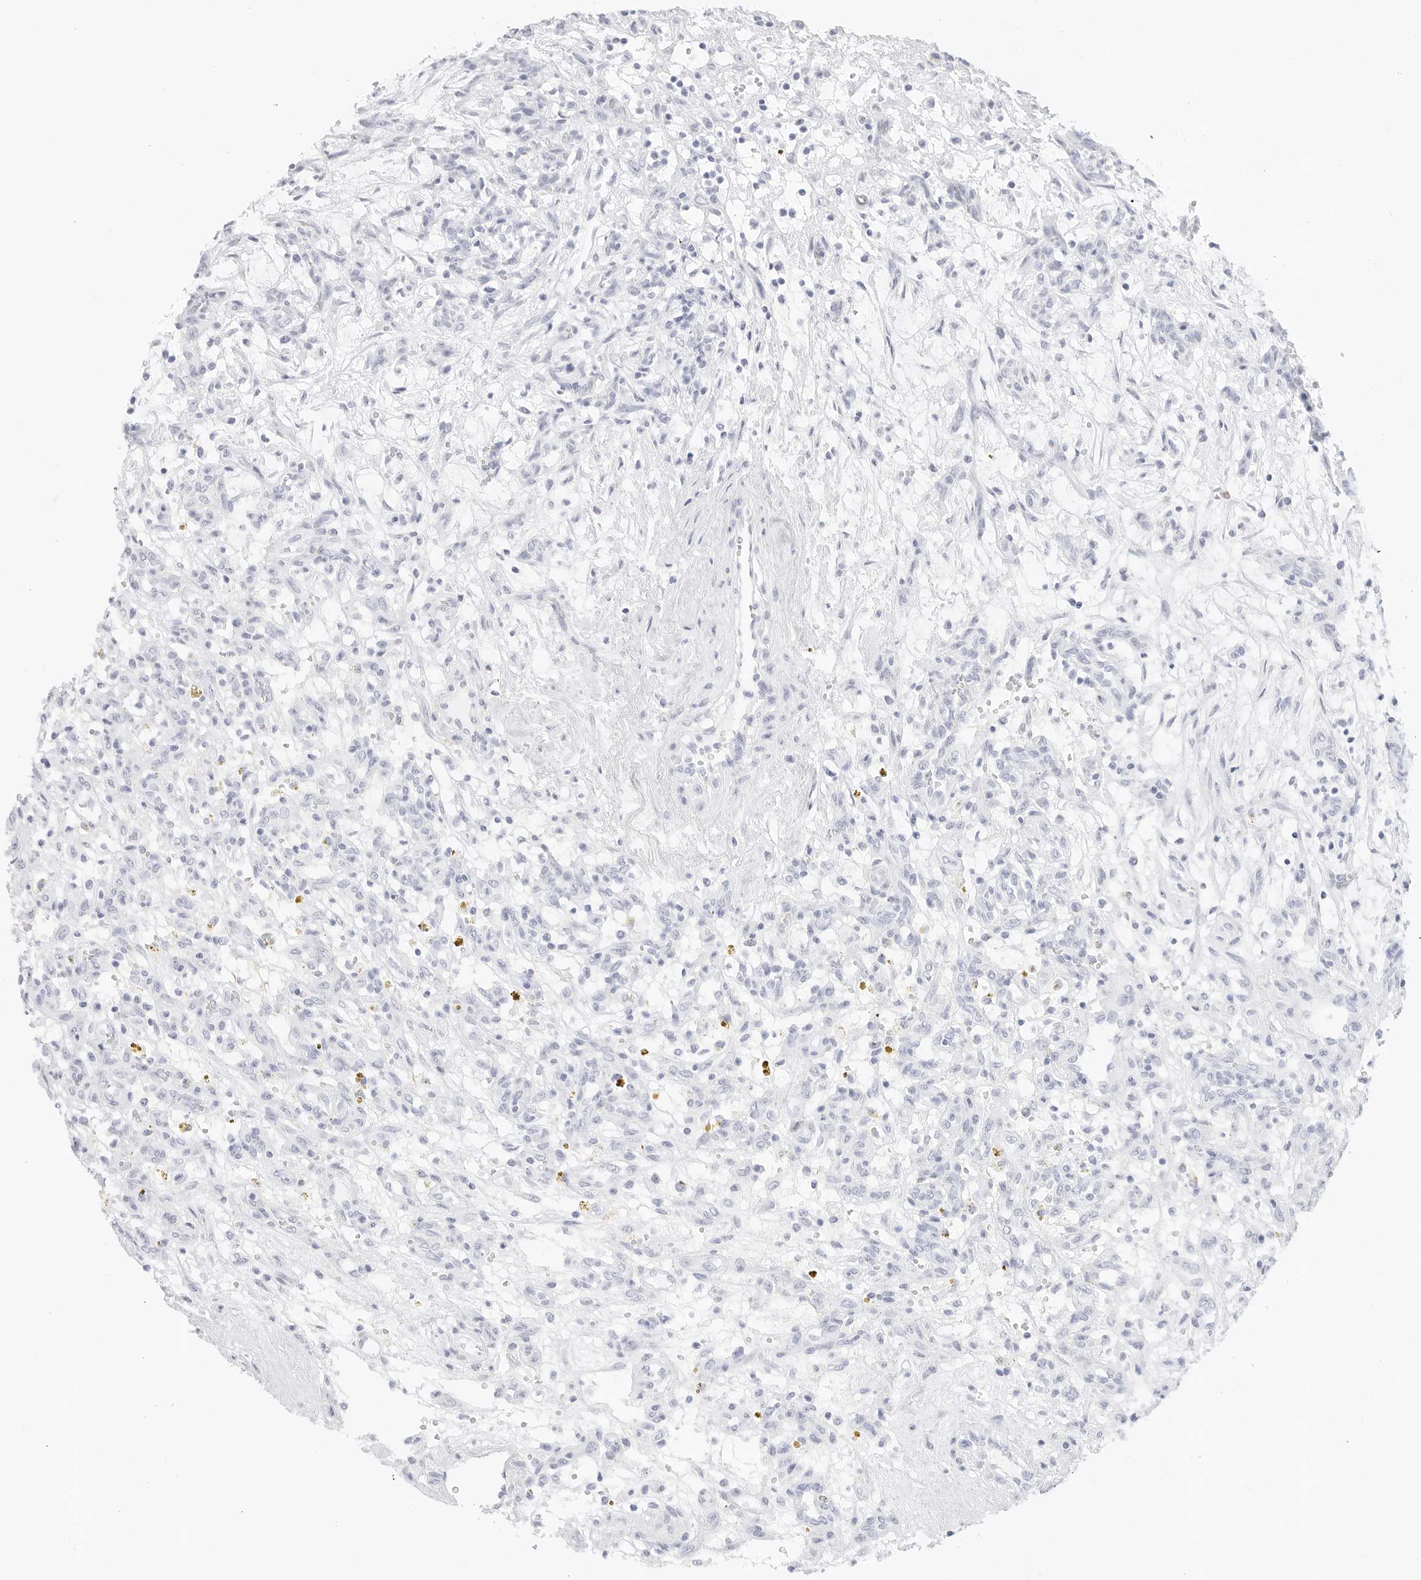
{"staining": {"intensity": "negative", "quantity": "none", "location": "none"}, "tissue": "renal cancer", "cell_type": "Tumor cells", "image_type": "cancer", "snomed": [{"axis": "morphology", "description": "Adenocarcinoma, NOS"}, {"axis": "topography", "description": "Kidney"}], "caption": "Immunohistochemistry photomicrograph of renal adenocarcinoma stained for a protein (brown), which demonstrates no staining in tumor cells.", "gene": "TFF2", "patient": {"sex": "female", "age": 57}}